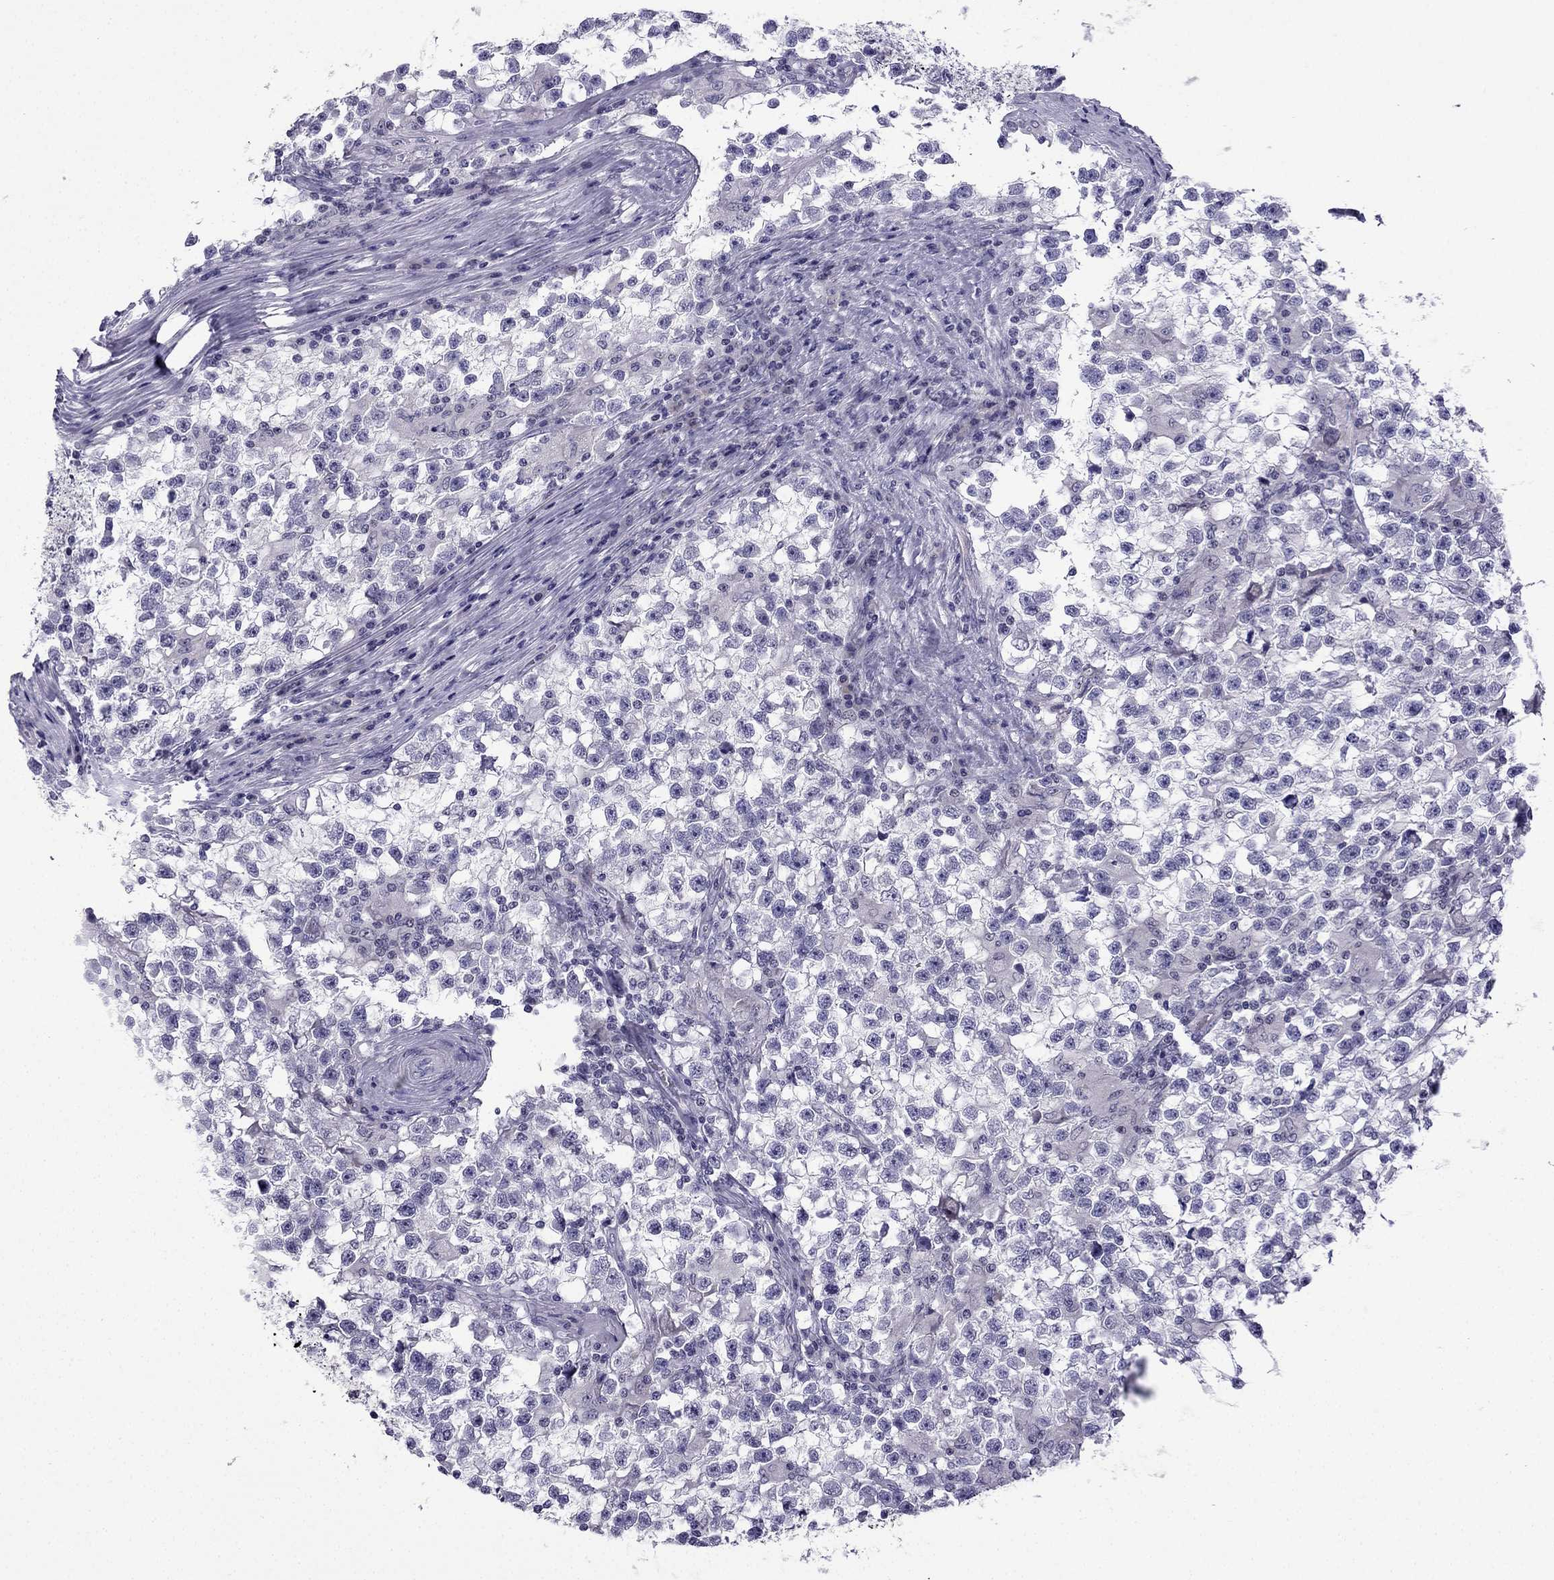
{"staining": {"intensity": "negative", "quantity": "none", "location": "none"}, "tissue": "testis cancer", "cell_type": "Tumor cells", "image_type": "cancer", "snomed": [{"axis": "morphology", "description": "Seminoma, NOS"}, {"axis": "topography", "description": "Testis"}], "caption": "High magnification brightfield microscopy of testis cancer stained with DAB (3,3'-diaminobenzidine) (brown) and counterstained with hematoxylin (blue): tumor cells show no significant staining.", "gene": "POM121L12", "patient": {"sex": "male", "age": 31}}